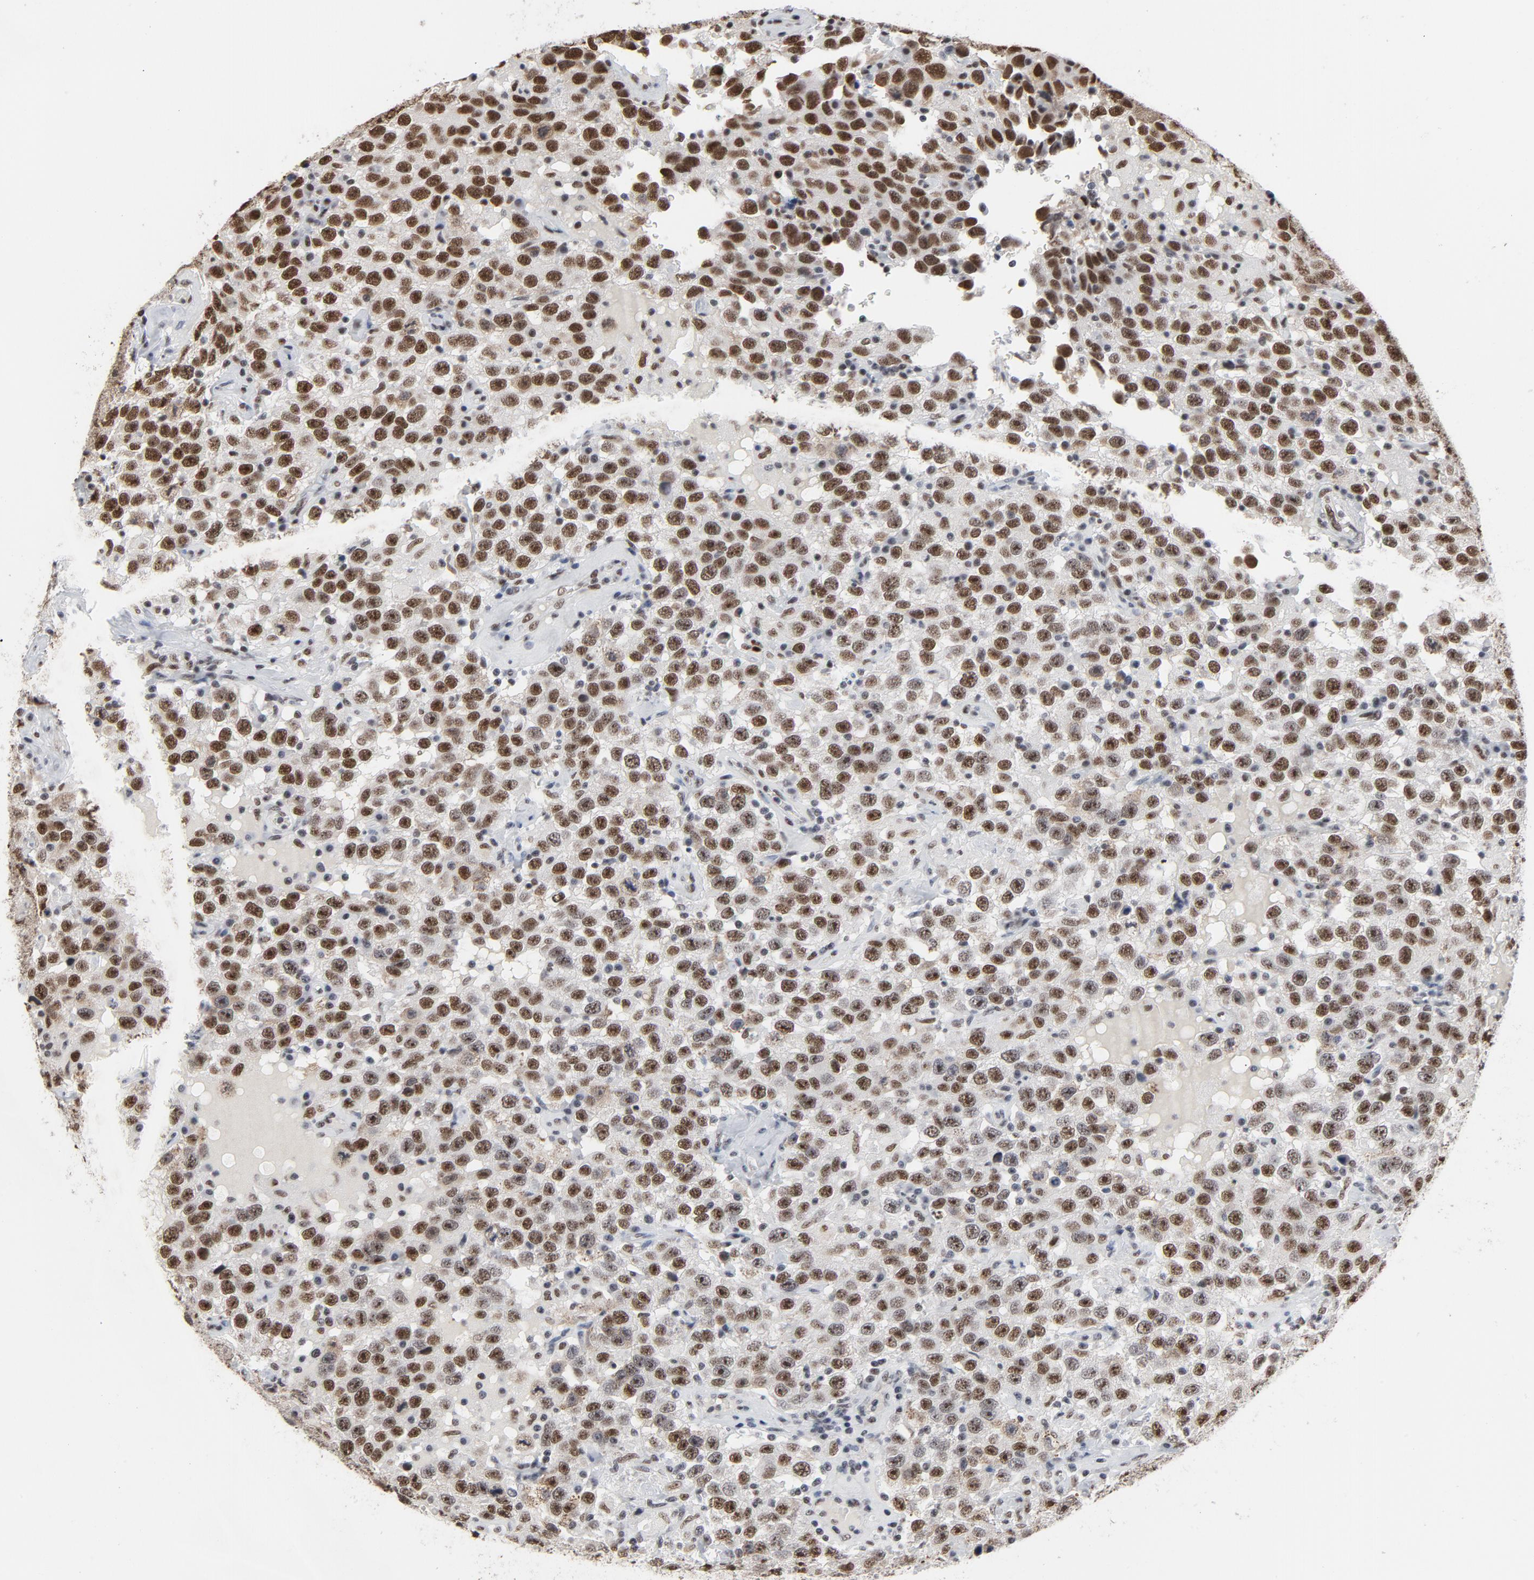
{"staining": {"intensity": "moderate", "quantity": ">75%", "location": "nuclear"}, "tissue": "testis cancer", "cell_type": "Tumor cells", "image_type": "cancer", "snomed": [{"axis": "morphology", "description": "Seminoma, NOS"}, {"axis": "topography", "description": "Testis"}], "caption": "Testis cancer tissue shows moderate nuclear expression in about >75% of tumor cells", "gene": "MRE11", "patient": {"sex": "male", "age": 41}}